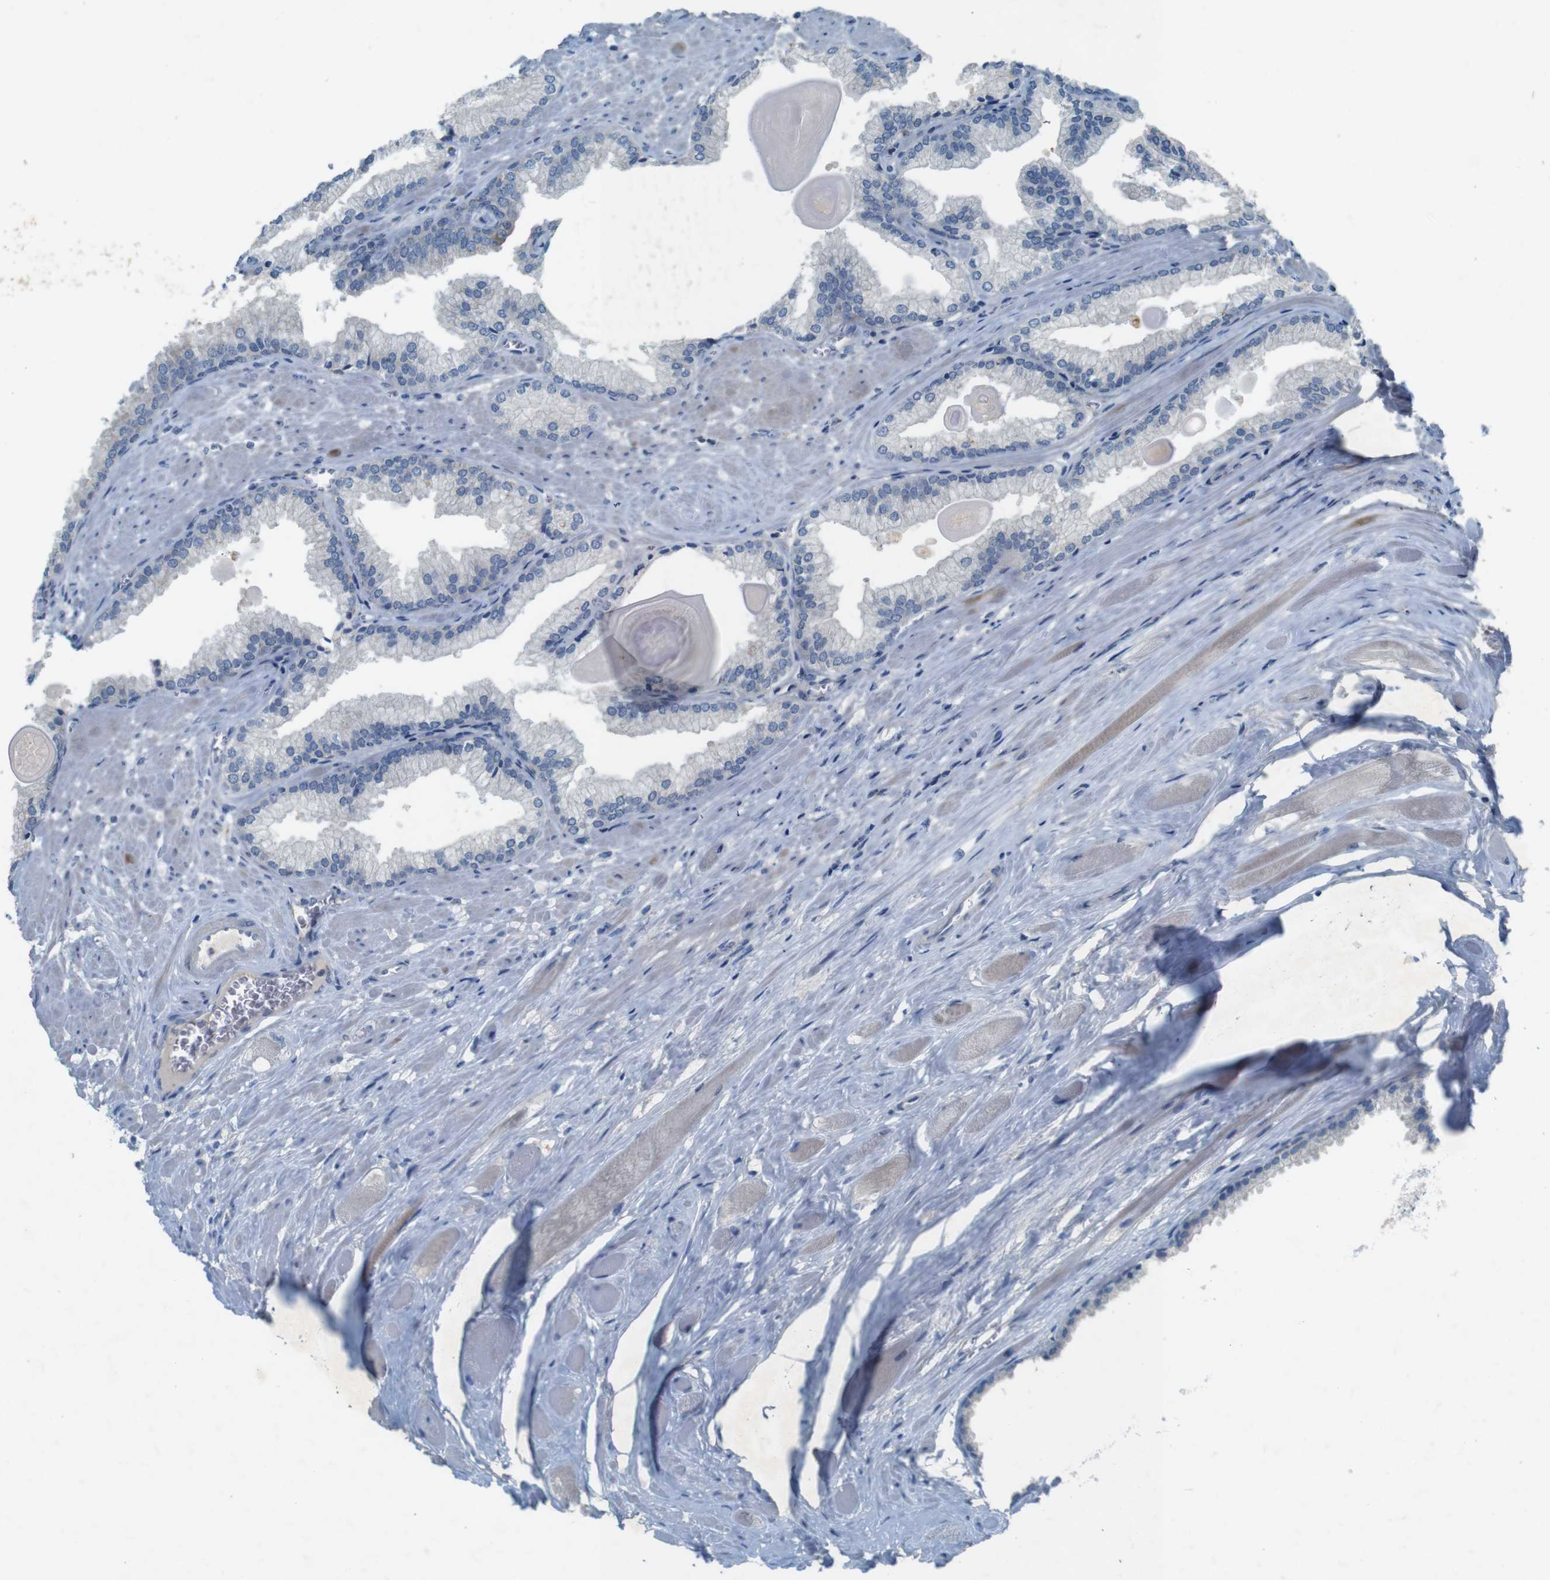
{"staining": {"intensity": "negative", "quantity": "none", "location": "none"}, "tissue": "prostate cancer", "cell_type": "Tumor cells", "image_type": "cancer", "snomed": [{"axis": "morphology", "description": "Adenocarcinoma, Low grade"}, {"axis": "topography", "description": "Prostate"}], "caption": "Human prostate cancer (low-grade adenocarcinoma) stained for a protein using immunohistochemistry (IHC) shows no staining in tumor cells.", "gene": "MOGAT3", "patient": {"sex": "male", "age": 59}}